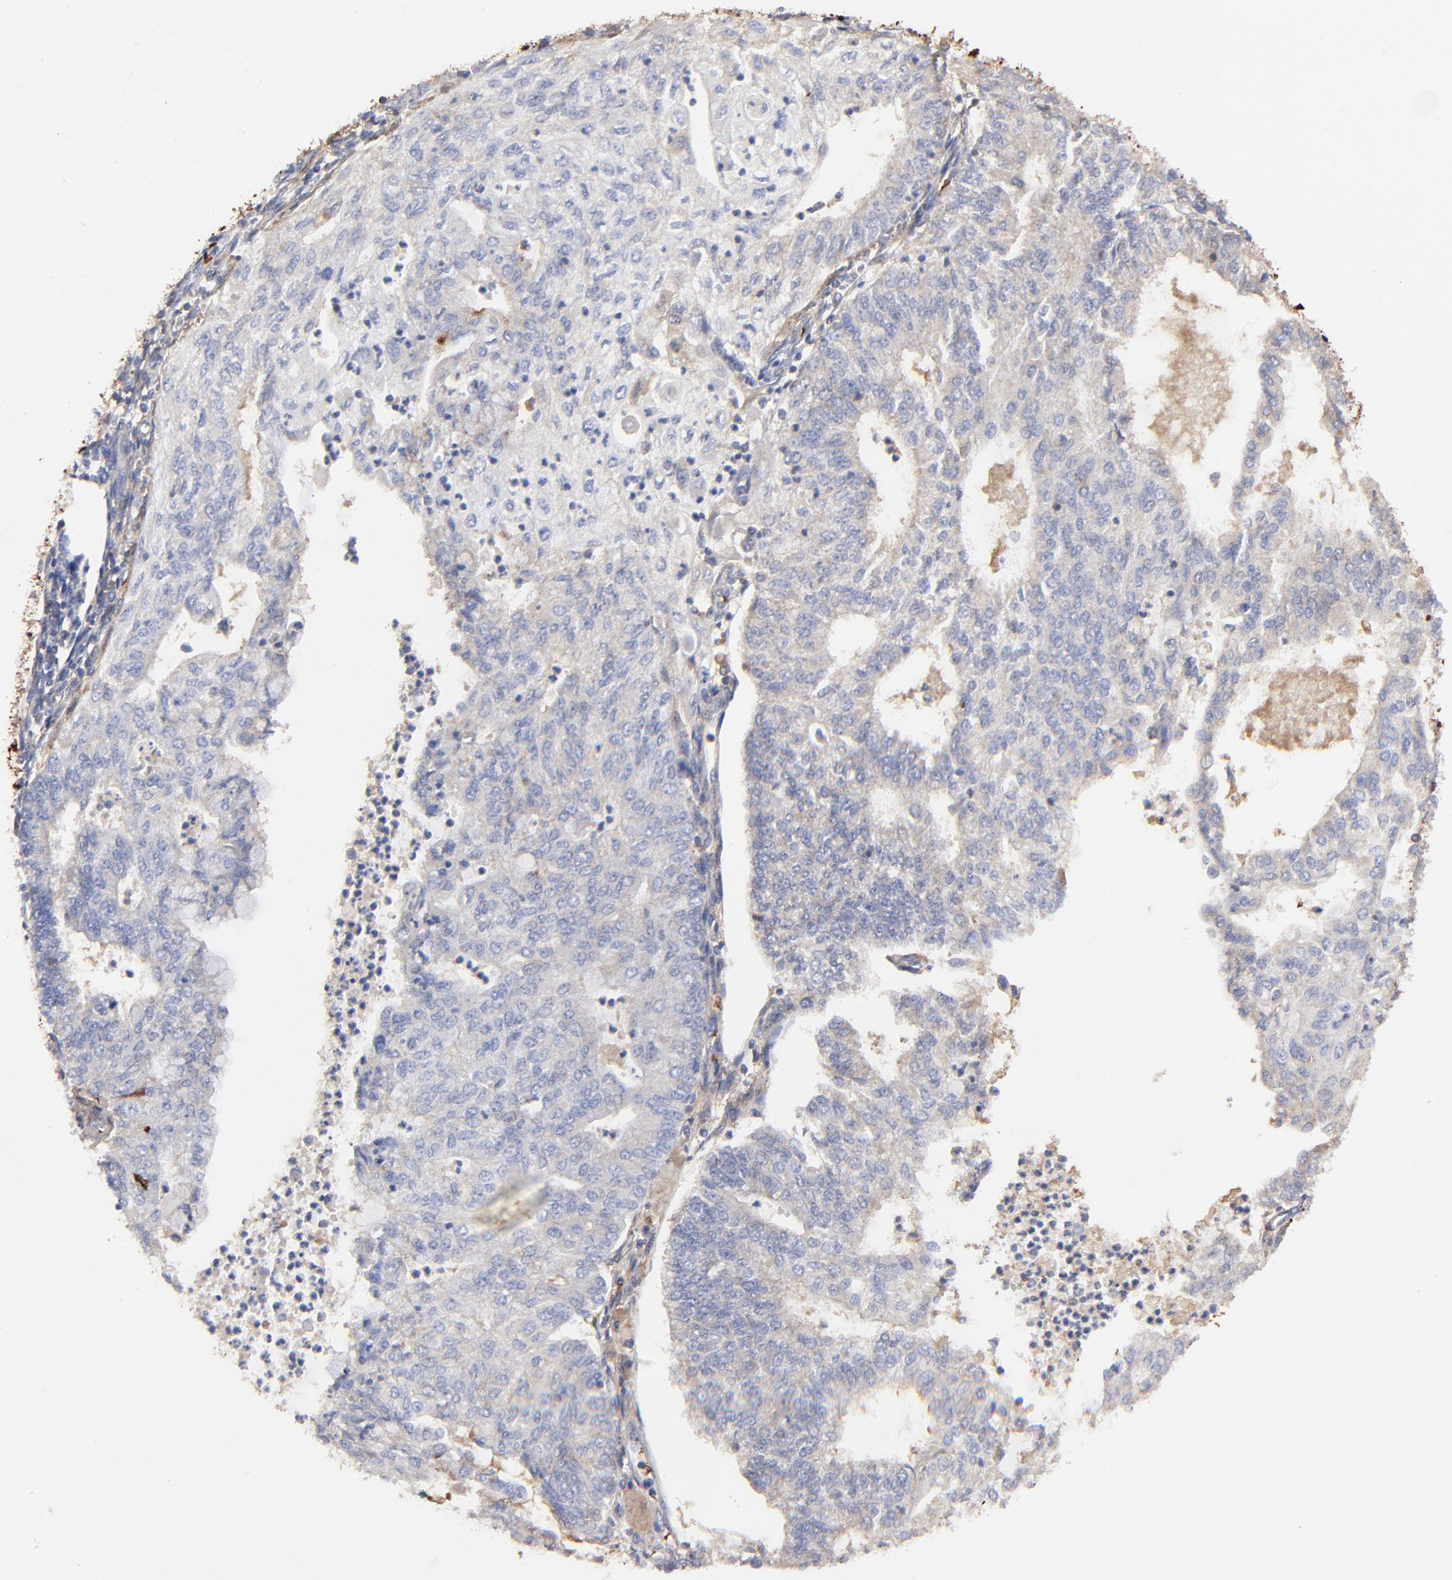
{"staining": {"intensity": "moderate", "quantity": "25%-75%", "location": "cytoplasmic/membranous"}, "tissue": "endometrial cancer", "cell_type": "Tumor cells", "image_type": "cancer", "snomed": [{"axis": "morphology", "description": "Adenocarcinoma, NOS"}, {"axis": "topography", "description": "Endometrium"}], "caption": "A high-resolution histopathology image shows immunohistochemistry staining of endometrial cancer (adenocarcinoma), which reveals moderate cytoplasmic/membranous positivity in about 25%-75% of tumor cells. The protein of interest is shown in brown color, while the nuclei are stained blue.", "gene": "PAG1", "patient": {"sex": "female", "age": 59}}